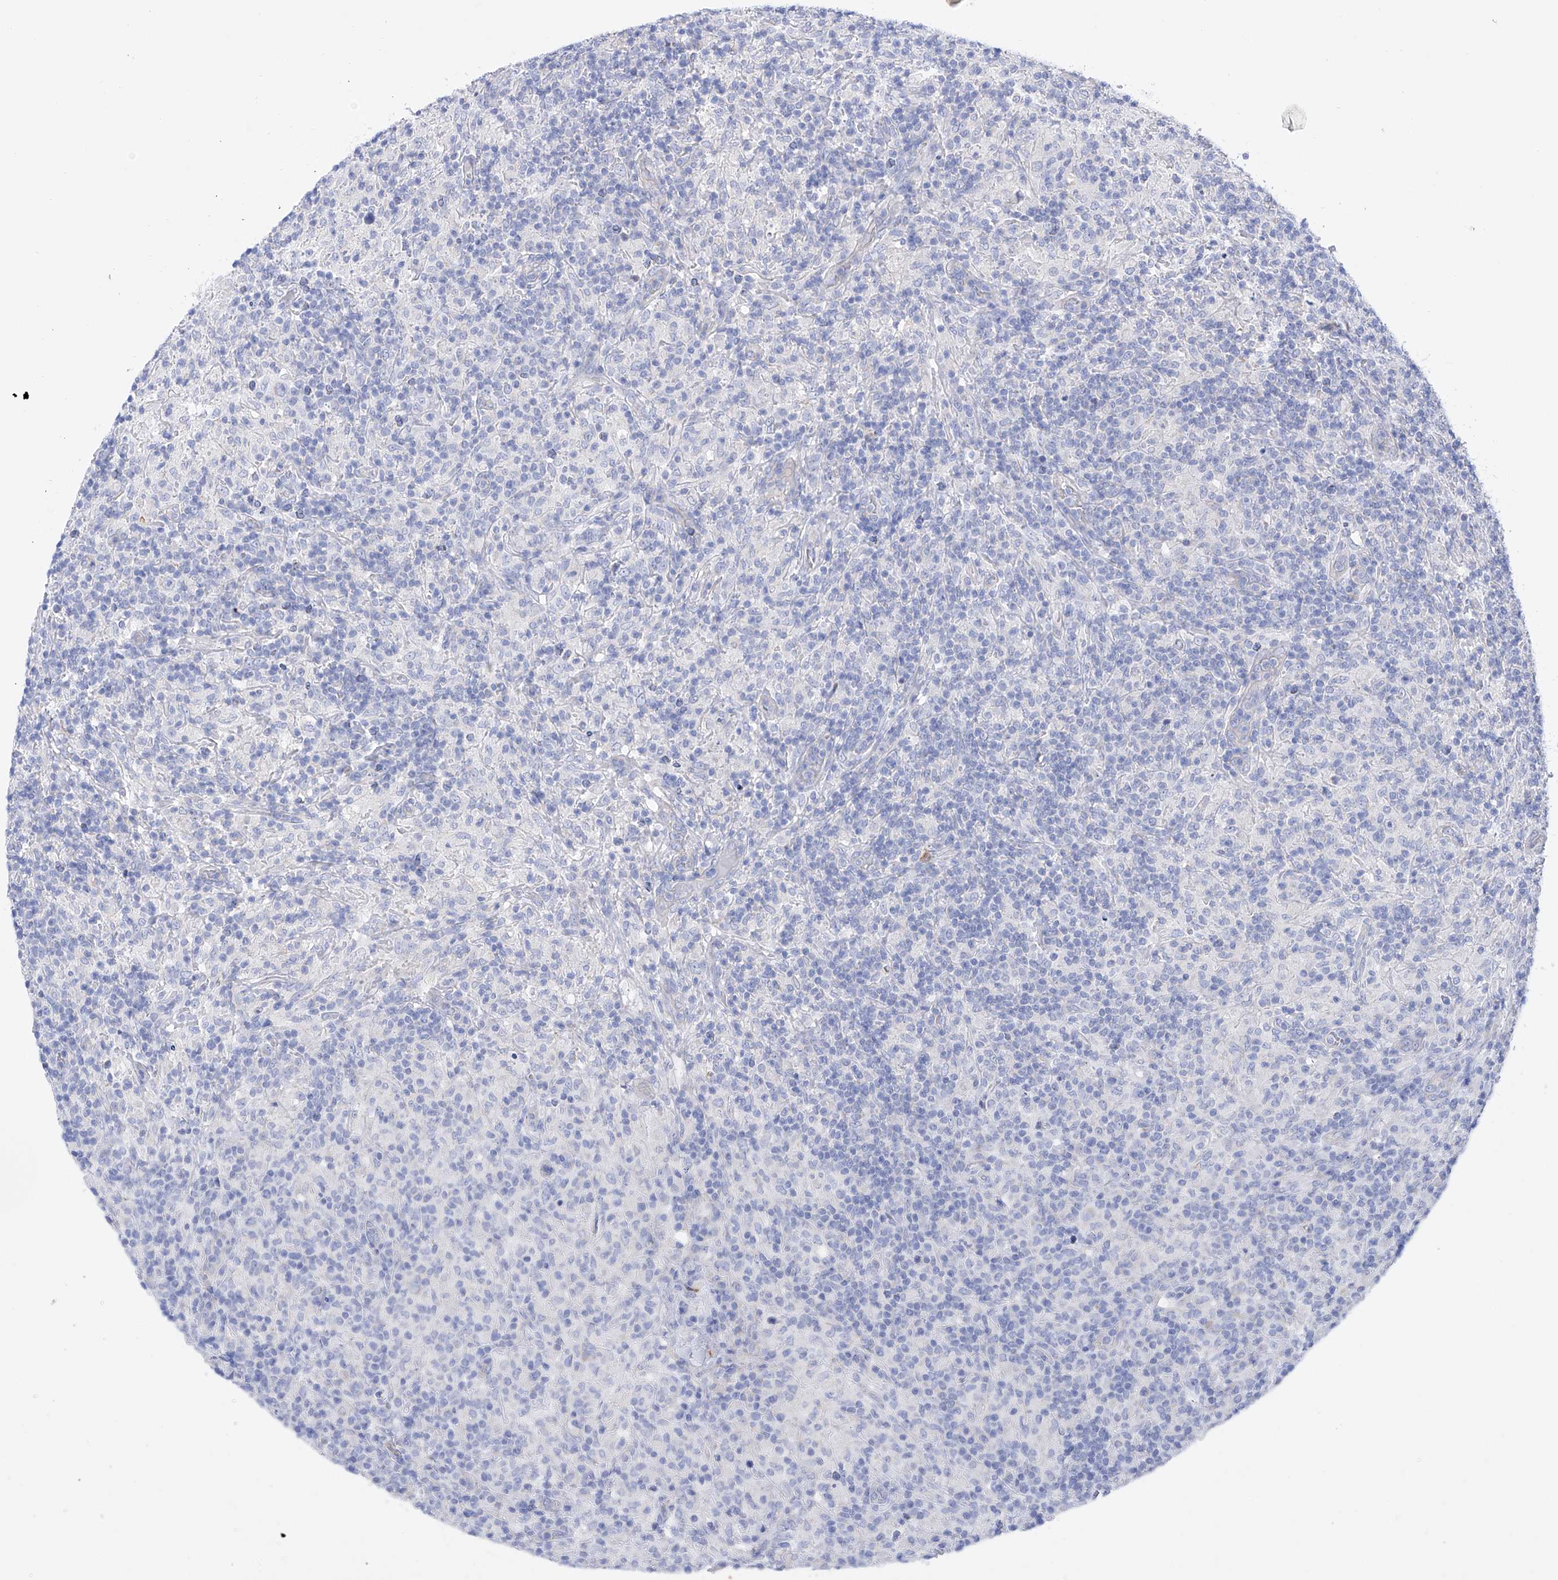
{"staining": {"intensity": "negative", "quantity": "none", "location": "none"}, "tissue": "lymphoma", "cell_type": "Tumor cells", "image_type": "cancer", "snomed": [{"axis": "morphology", "description": "Hodgkin's disease, NOS"}, {"axis": "topography", "description": "Lymph node"}], "caption": "Immunohistochemical staining of Hodgkin's disease exhibits no significant positivity in tumor cells.", "gene": "FLG", "patient": {"sex": "male", "age": 70}}